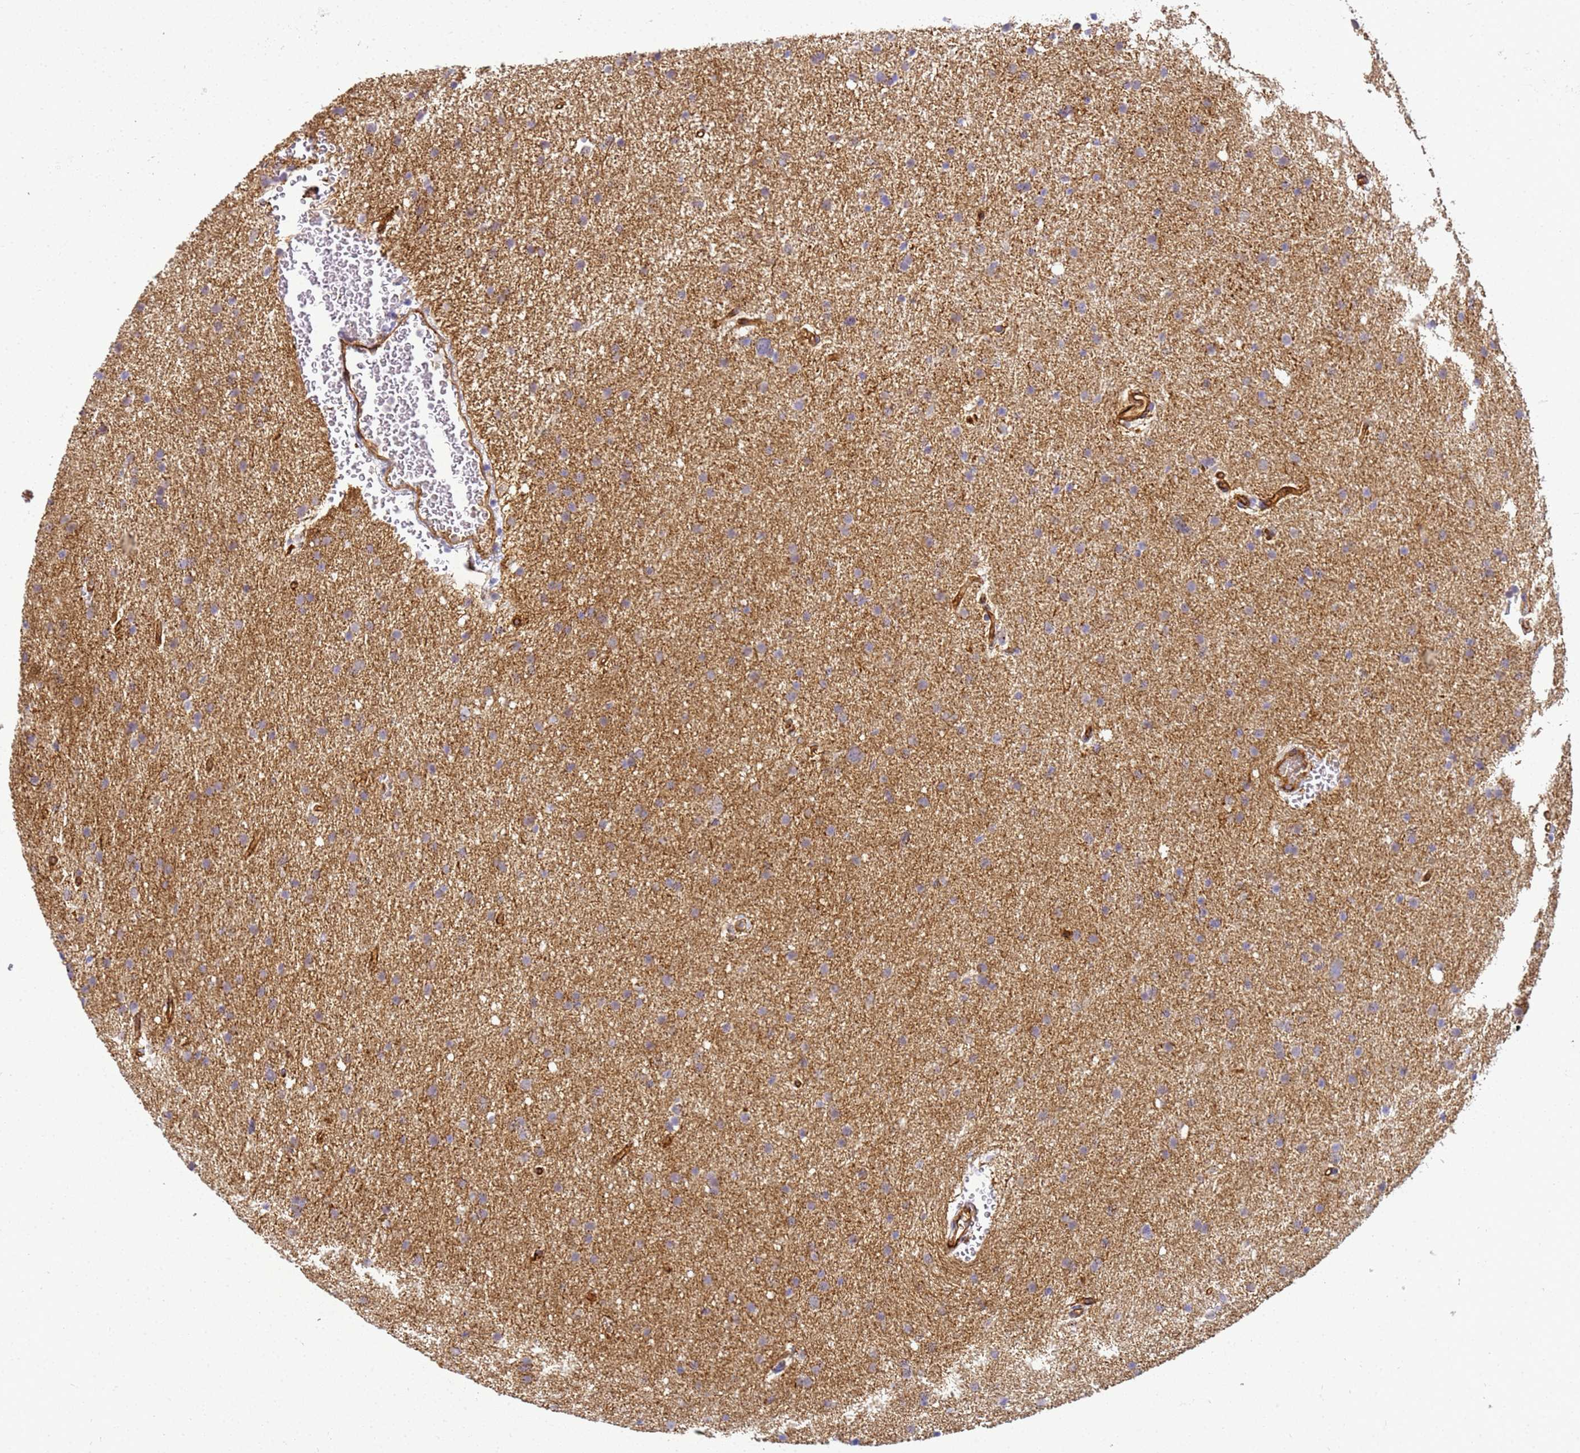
{"staining": {"intensity": "negative", "quantity": "none", "location": "none"}, "tissue": "glioma", "cell_type": "Tumor cells", "image_type": "cancer", "snomed": [{"axis": "morphology", "description": "Glioma, malignant, High grade"}, {"axis": "topography", "description": "Cerebral cortex"}], "caption": "Malignant high-grade glioma was stained to show a protein in brown. There is no significant positivity in tumor cells. (DAB (3,3'-diaminobenzidine) immunohistochemistry (IHC) visualized using brightfield microscopy, high magnification).", "gene": "GON4L", "patient": {"sex": "female", "age": 36}}